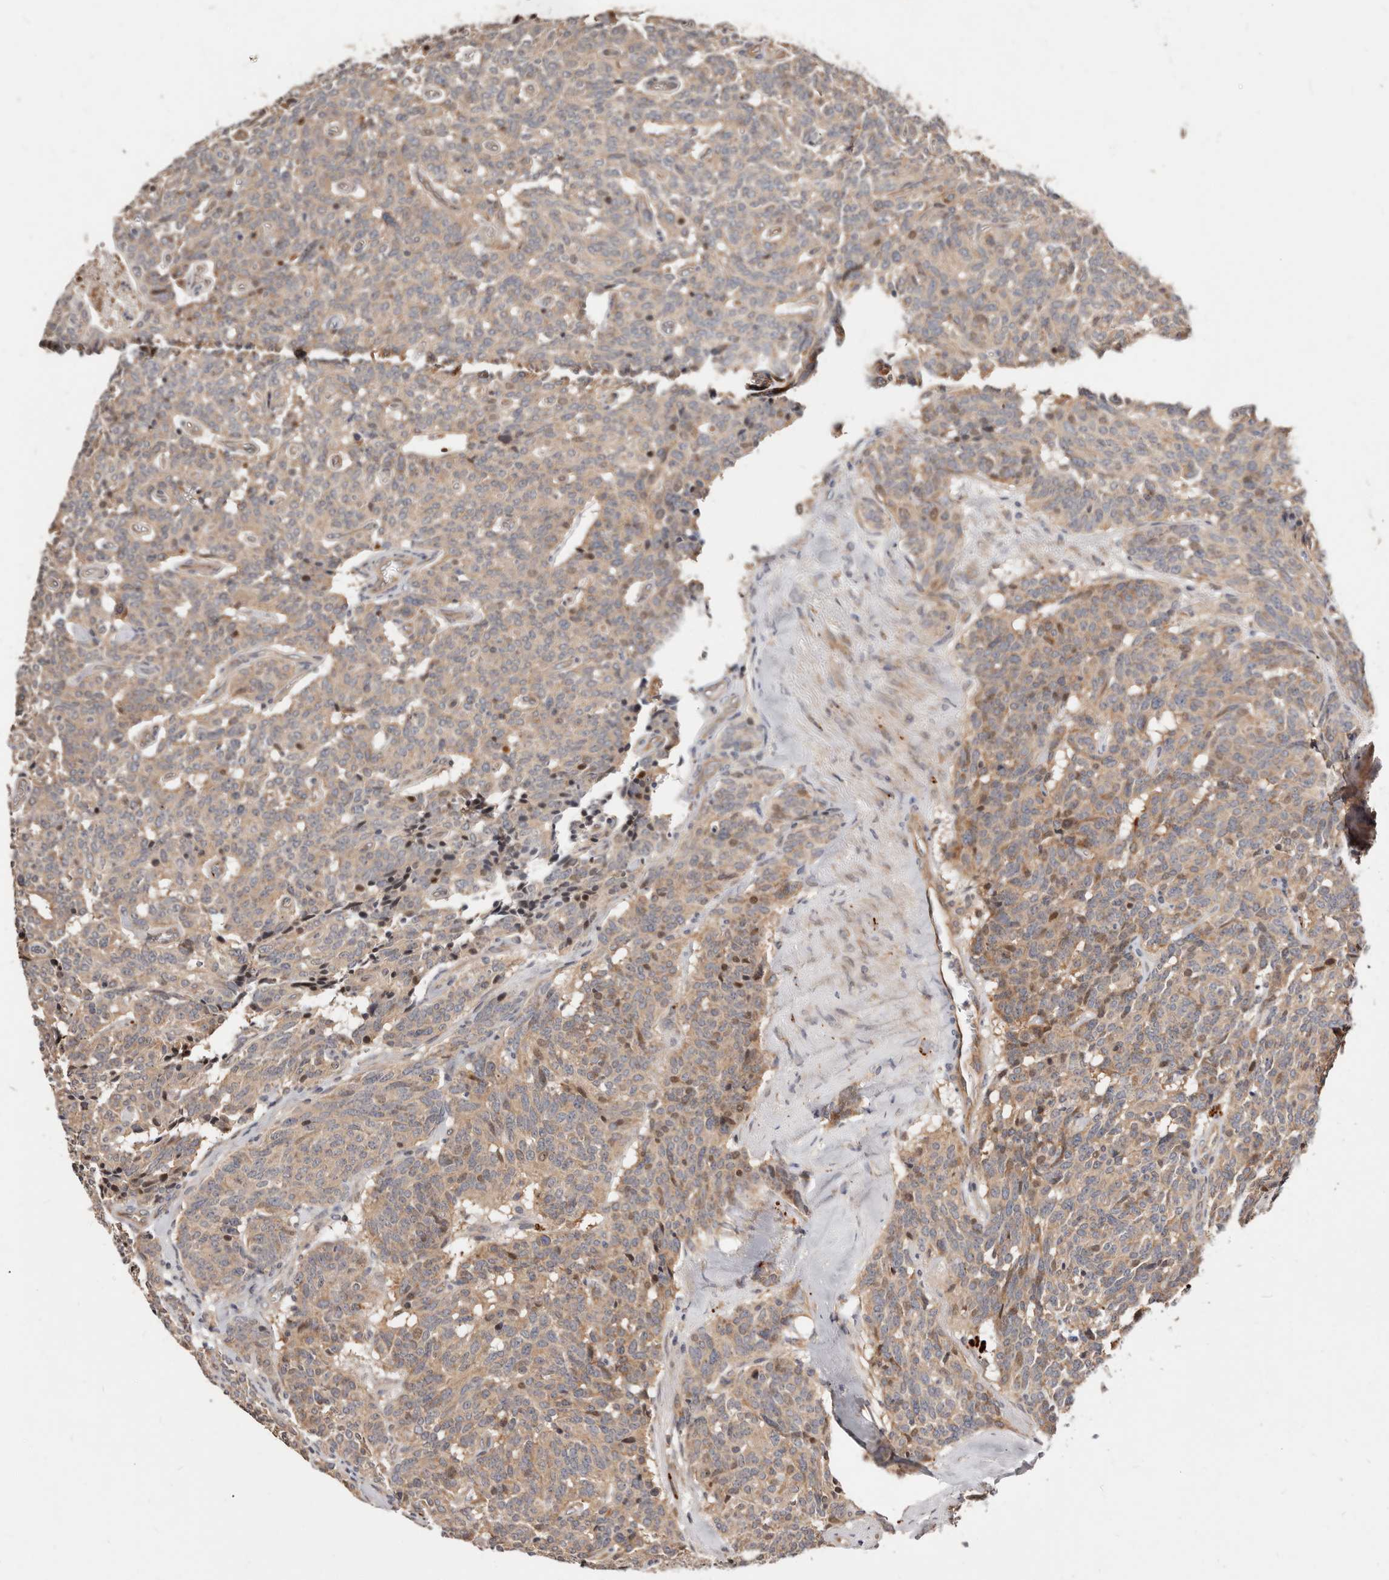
{"staining": {"intensity": "weak", "quantity": ">75%", "location": "cytoplasmic/membranous"}, "tissue": "carcinoid", "cell_type": "Tumor cells", "image_type": "cancer", "snomed": [{"axis": "morphology", "description": "Carcinoid, malignant, NOS"}, {"axis": "topography", "description": "Lung"}], "caption": "A histopathology image of human carcinoid (malignant) stained for a protein shows weak cytoplasmic/membranous brown staining in tumor cells.", "gene": "USP33", "patient": {"sex": "female", "age": 46}}